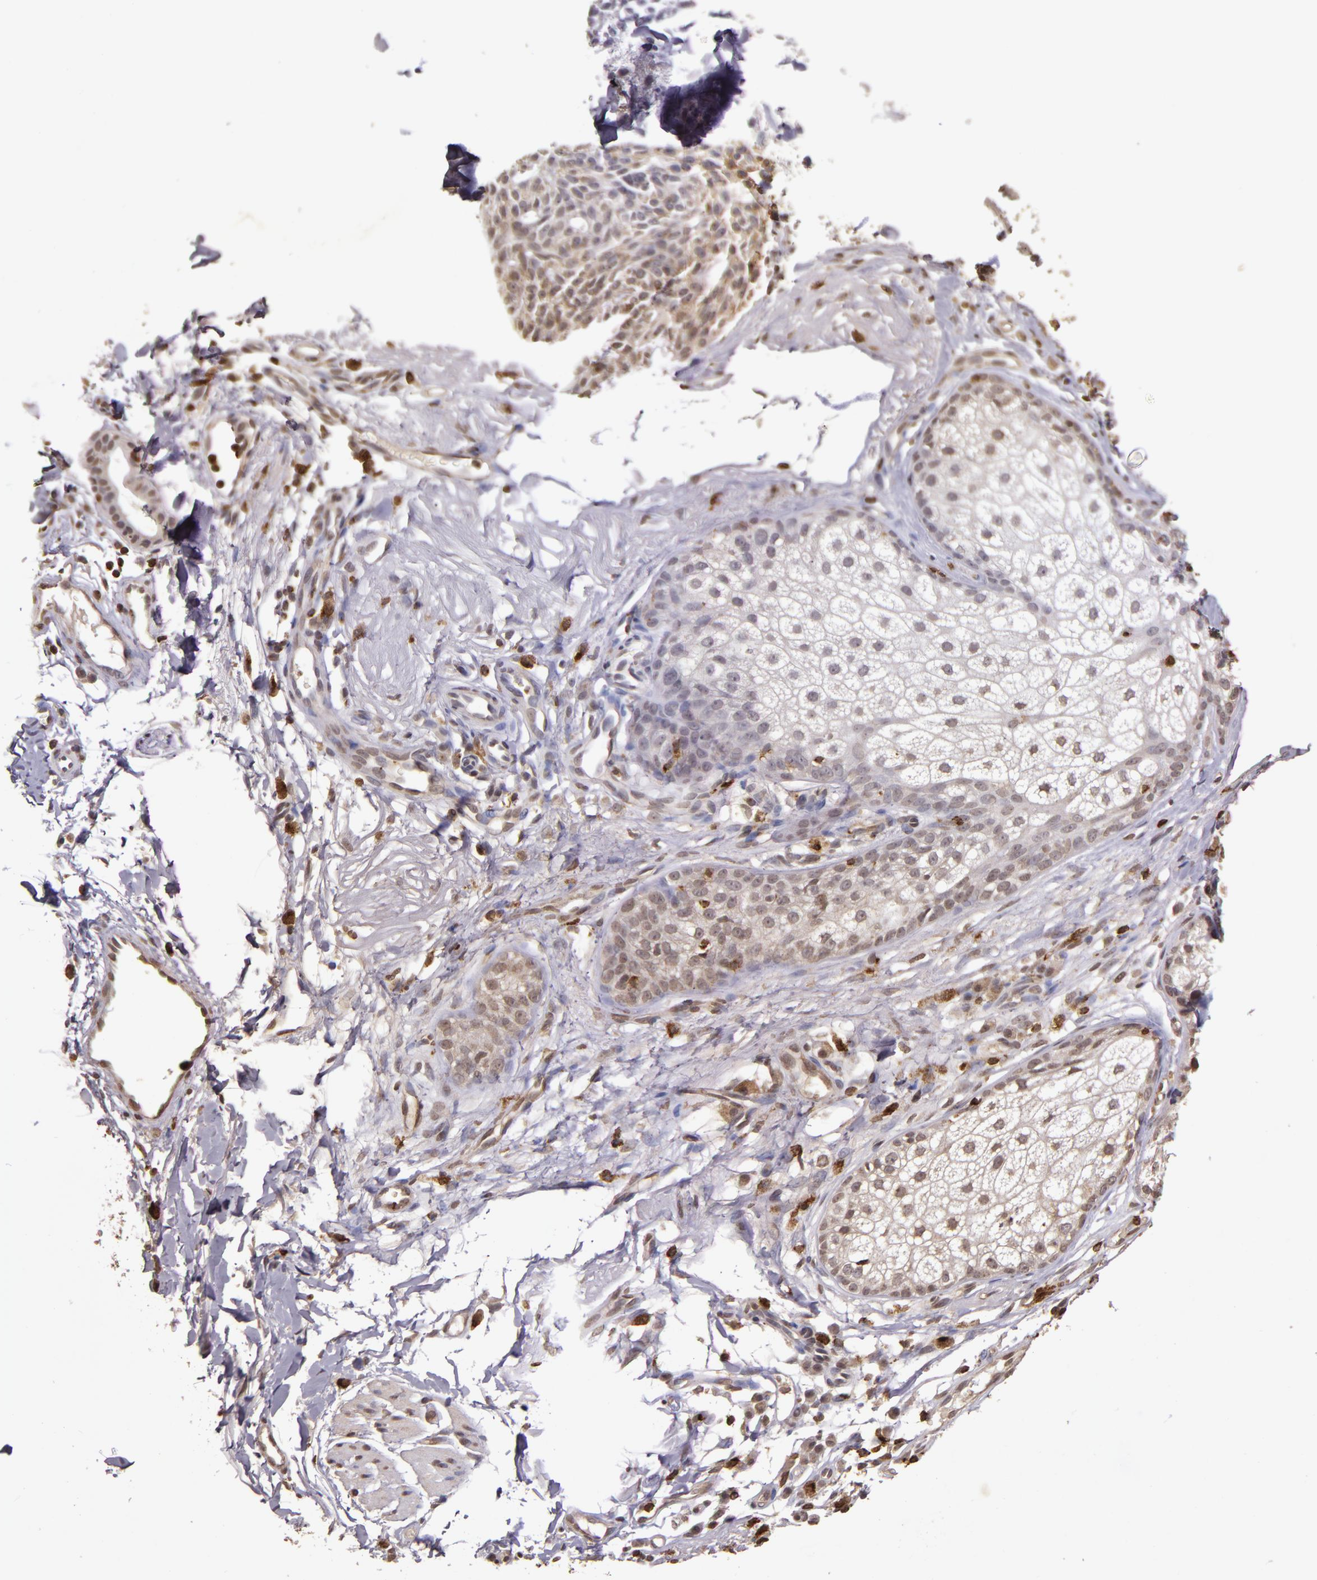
{"staining": {"intensity": "negative", "quantity": "none", "location": "none"}, "tissue": "skin cancer", "cell_type": "Tumor cells", "image_type": "cancer", "snomed": [{"axis": "morphology", "description": "Basal cell carcinoma"}, {"axis": "topography", "description": "Skin"}], "caption": "Immunohistochemistry photomicrograph of neoplastic tissue: human skin cancer (basal cell carcinoma) stained with DAB exhibits no significant protein expression in tumor cells.", "gene": "SLC2A3", "patient": {"sex": "male", "age": 74}}